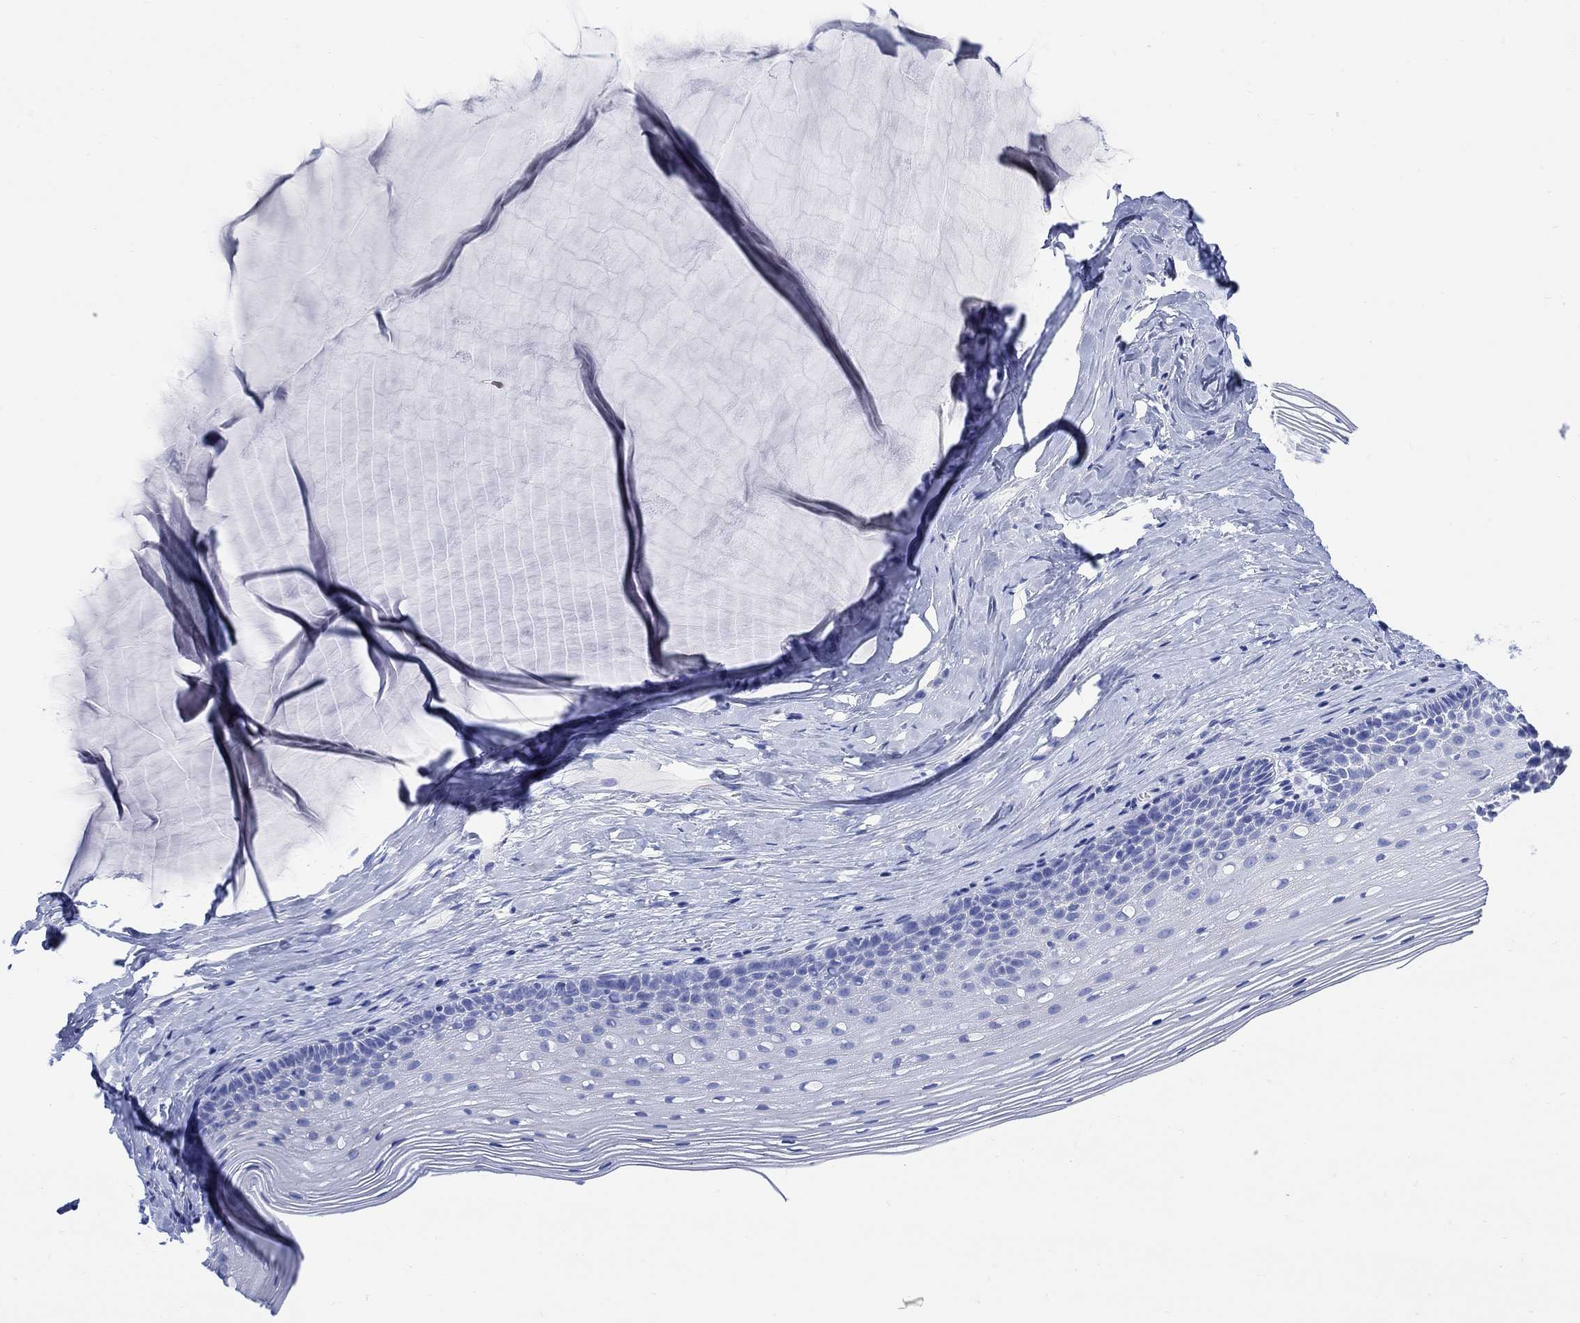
{"staining": {"intensity": "negative", "quantity": "none", "location": "none"}, "tissue": "cervix", "cell_type": "Glandular cells", "image_type": "normal", "snomed": [{"axis": "morphology", "description": "Normal tissue, NOS"}, {"axis": "topography", "description": "Cervix"}], "caption": "This is an IHC histopathology image of benign cervix. There is no staining in glandular cells.", "gene": "MYL1", "patient": {"sex": "female", "age": 40}}